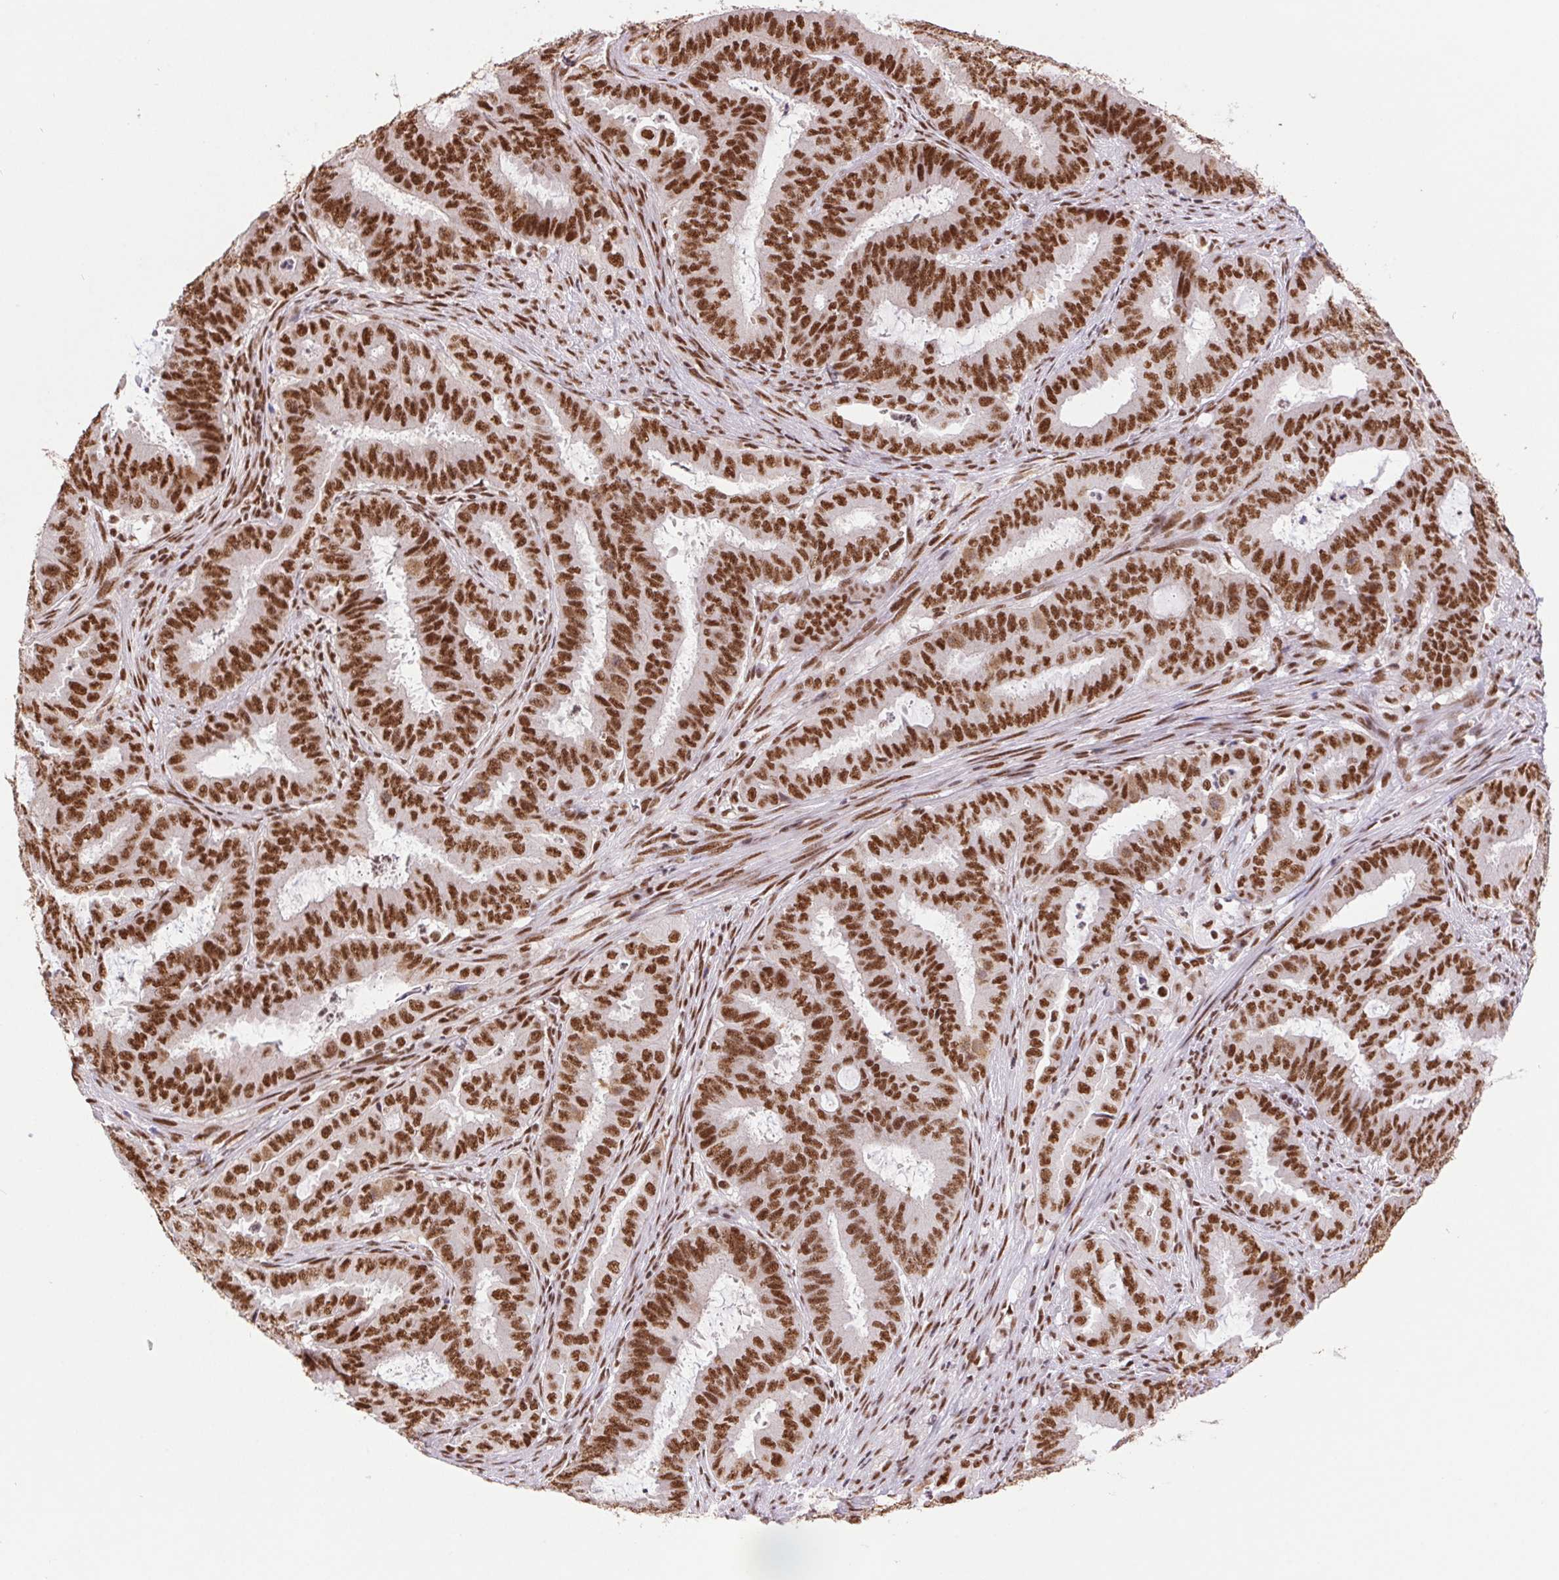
{"staining": {"intensity": "strong", "quantity": ">75%", "location": "nuclear"}, "tissue": "endometrial cancer", "cell_type": "Tumor cells", "image_type": "cancer", "snomed": [{"axis": "morphology", "description": "Adenocarcinoma, NOS"}, {"axis": "topography", "description": "Endometrium"}], "caption": "Adenocarcinoma (endometrial) stained for a protein (brown) displays strong nuclear positive expression in approximately >75% of tumor cells.", "gene": "ZNF207", "patient": {"sex": "female", "age": 51}}